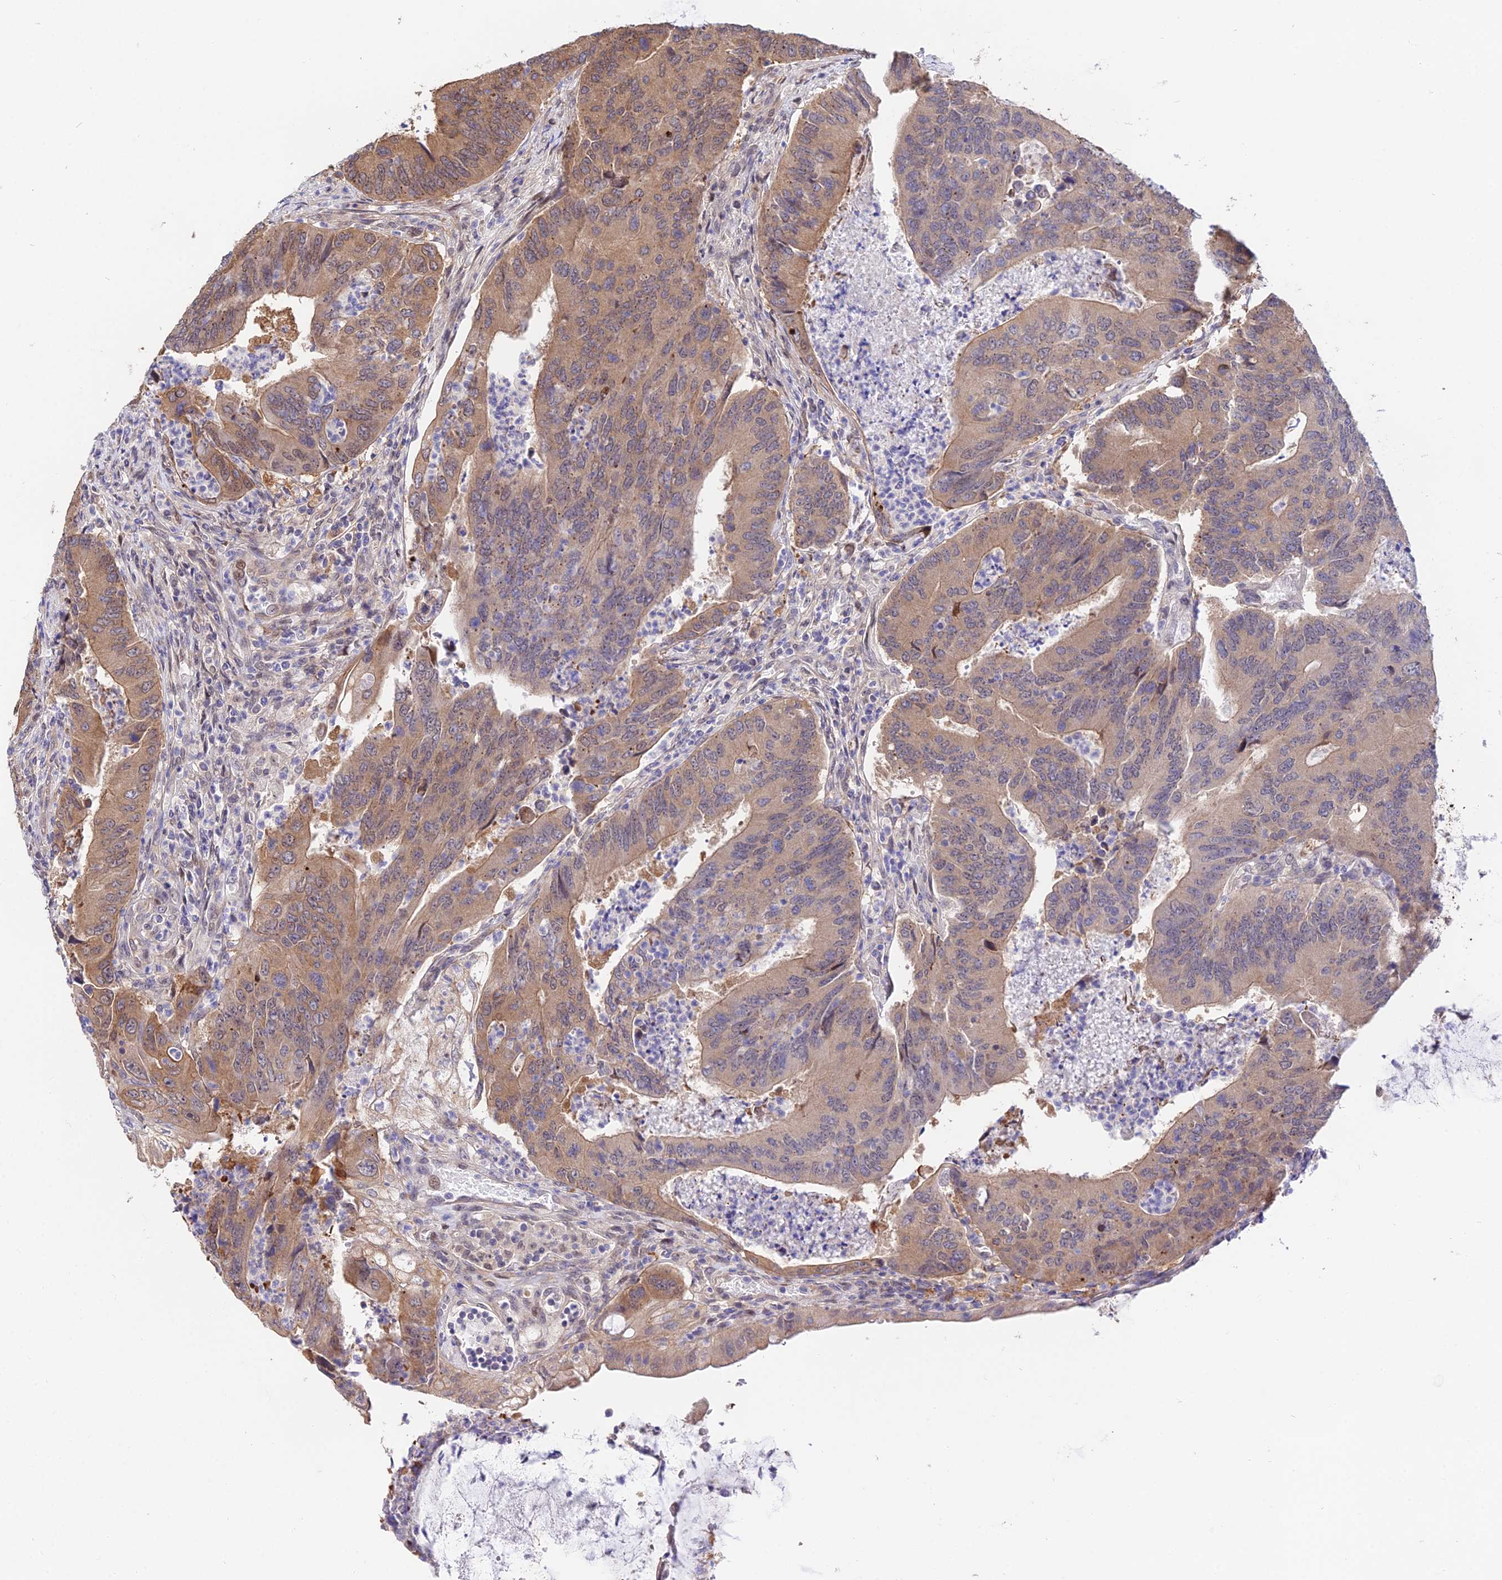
{"staining": {"intensity": "moderate", "quantity": ">75%", "location": "cytoplasmic/membranous"}, "tissue": "colorectal cancer", "cell_type": "Tumor cells", "image_type": "cancer", "snomed": [{"axis": "morphology", "description": "Adenocarcinoma, NOS"}, {"axis": "topography", "description": "Colon"}], "caption": "Immunohistochemistry staining of colorectal adenocarcinoma, which exhibits medium levels of moderate cytoplasmic/membranous expression in about >75% of tumor cells indicating moderate cytoplasmic/membranous protein staining. The staining was performed using DAB (3,3'-diaminobenzidine) (brown) for protein detection and nuclei were counterstained in hematoxylin (blue).", "gene": "INPP4A", "patient": {"sex": "female", "age": 67}}